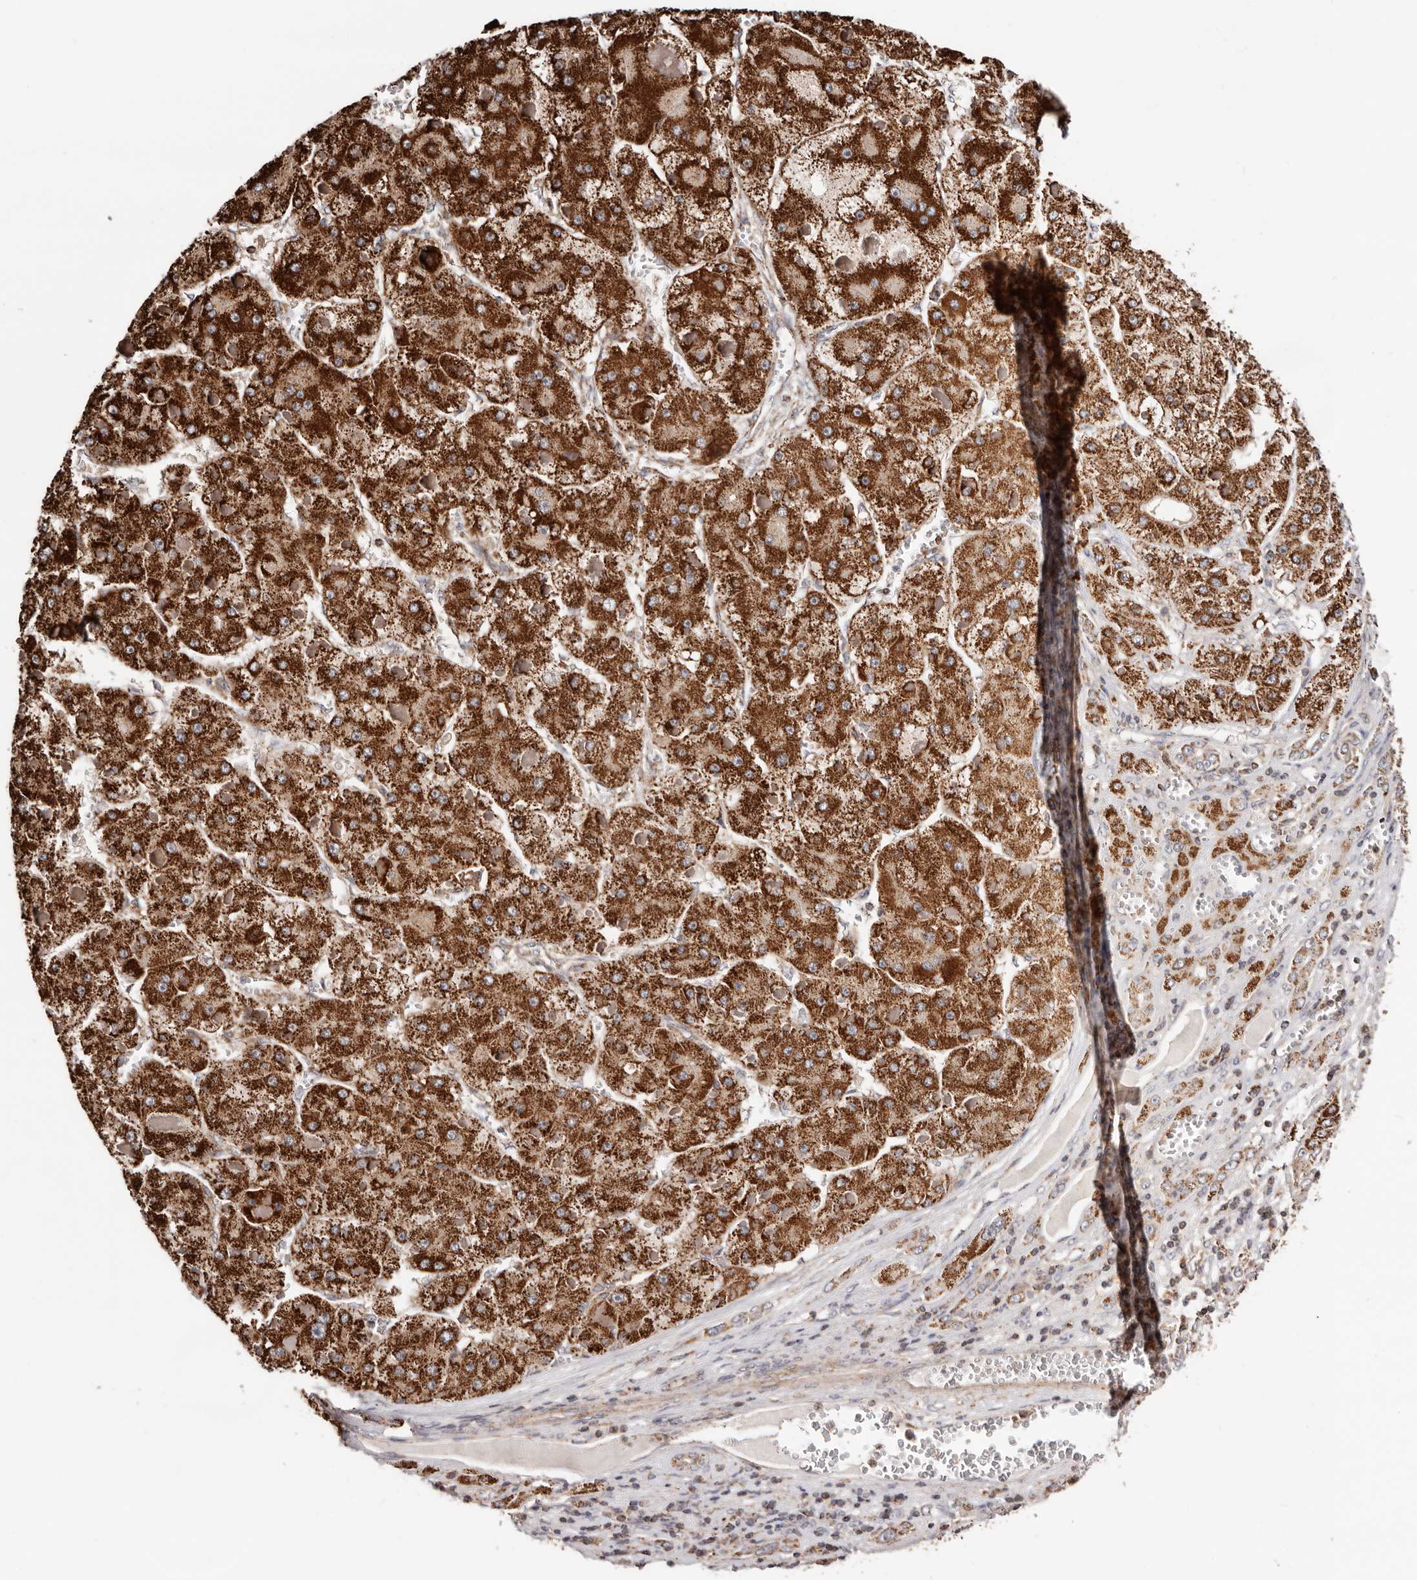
{"staining": {"intensity": "strong", "quantity": ">75%", "location": "cytoplasmic/membranous"}, "tissue": "liver cancer", "cell_type": "Tumor cells", "image_type": "cancer", "snomed": [{"axis": "morphology", "description": "Carcinoma, Hepatocellular, NOS"}, {"axis": "topography", "description": "Liver"}], "caption": "High-magnification brightfield microscopy of liver cancer stained with DAB (brown) and counterstained with hematoxylin (blue). tumor cells exhibit strong cytoplasmic/membranous expression is identified in about>75% of cells. The staining was performed using DAB to visualize the protein expression in brown, while the nuclei were stained in blue with hematoxylin (Magnification: 20x).", "gene": "PRKACB", "patient": {"sex": "female", "age": 73}}